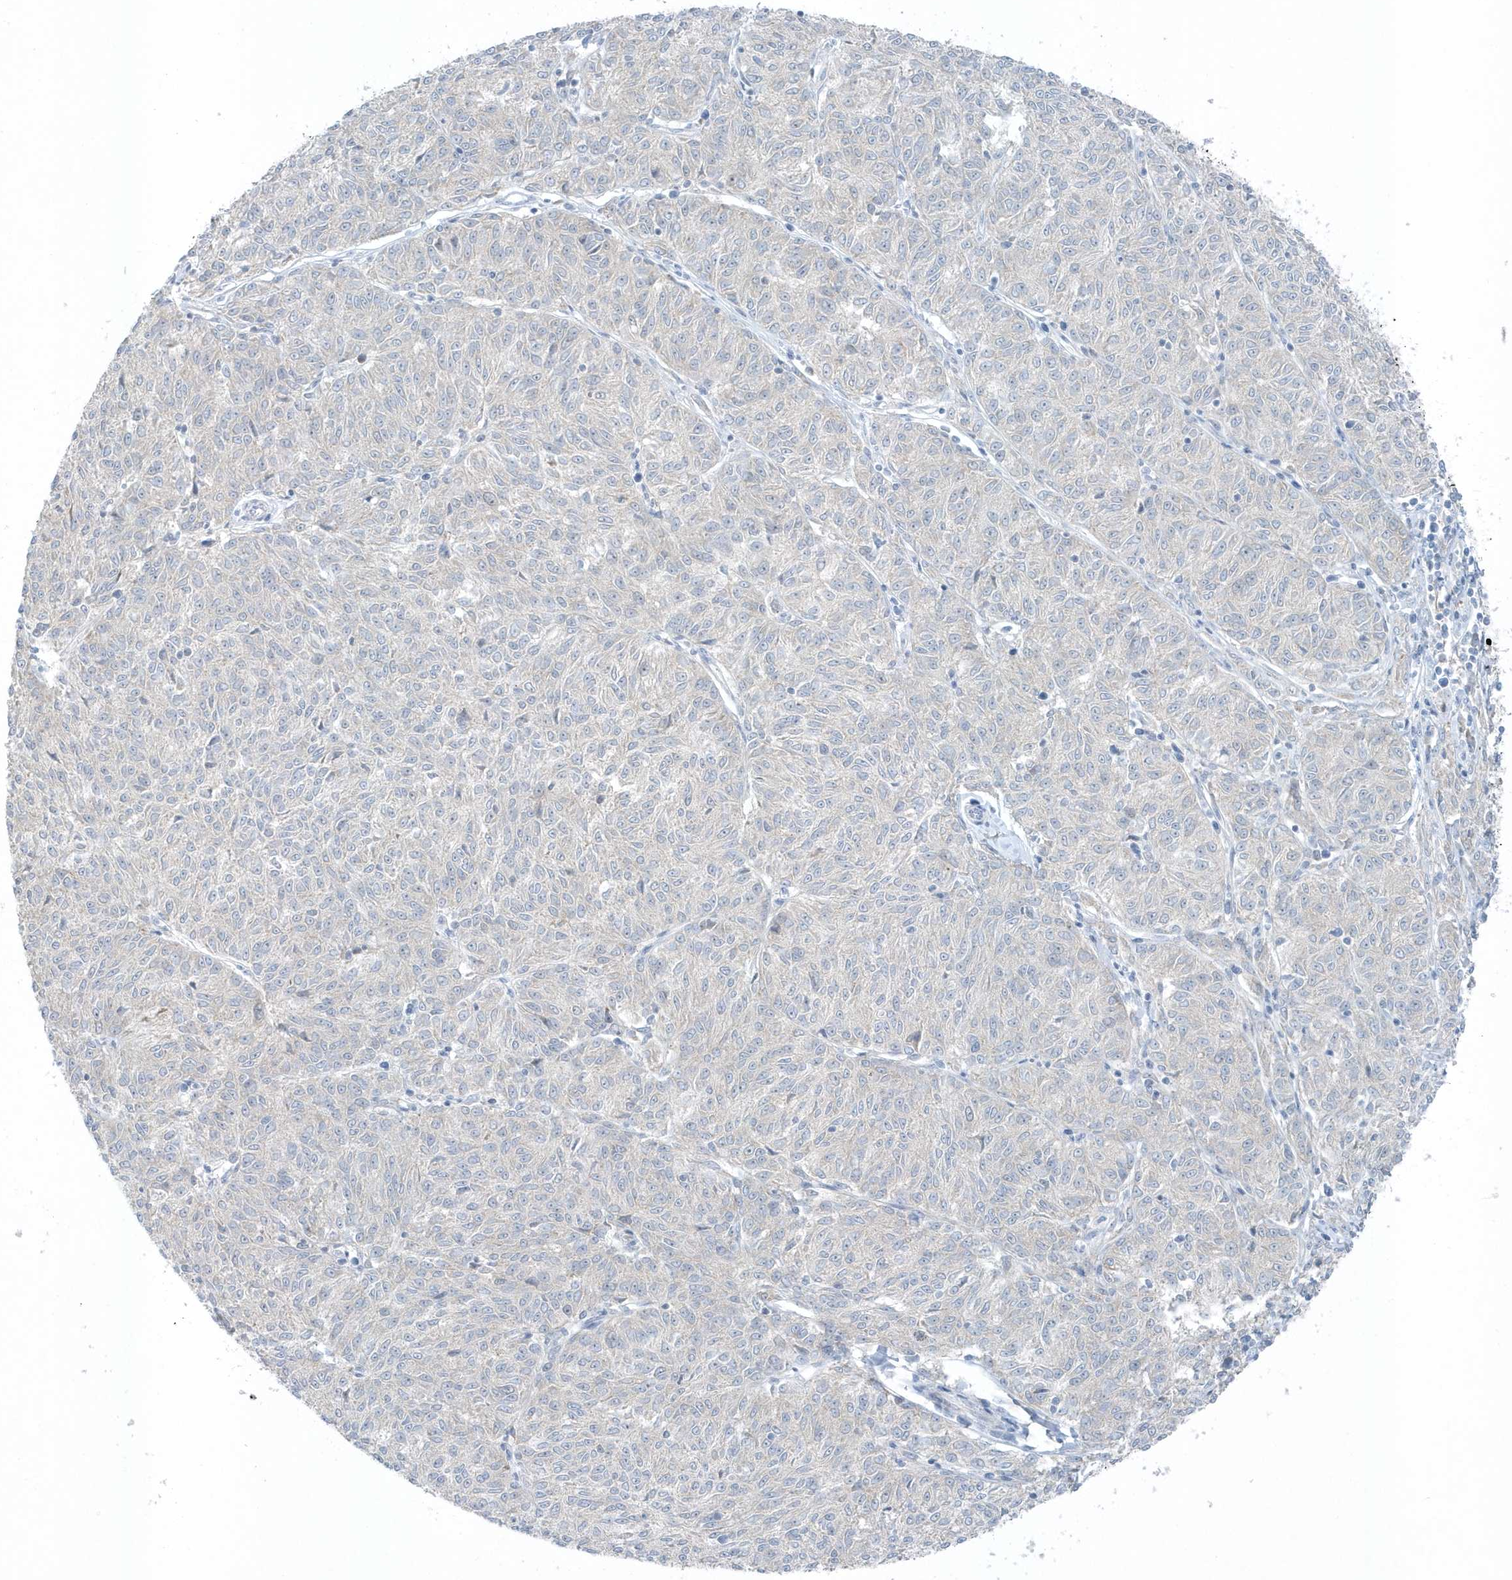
{"staining": {"intensity": "negative", "quantity": "none", "location": "none"}, "tissue": "melanoma", "cell_type": "Tumor cells", "image_type": "cancer", "snomed": [{"axis": "morphology", "description": "Malignant melanoma, NOS"}, {"axis": "topography", "description": "Skin"}], "caption": "This micrograph is of melanoma stained with immunohistochemistry (IHC) to label a protein in brown with the nuclei are counter-stained blue. There is no staining in tumor cells.", "gene": "SCN3A", "patient": {"sex": "female", "age": 72}}